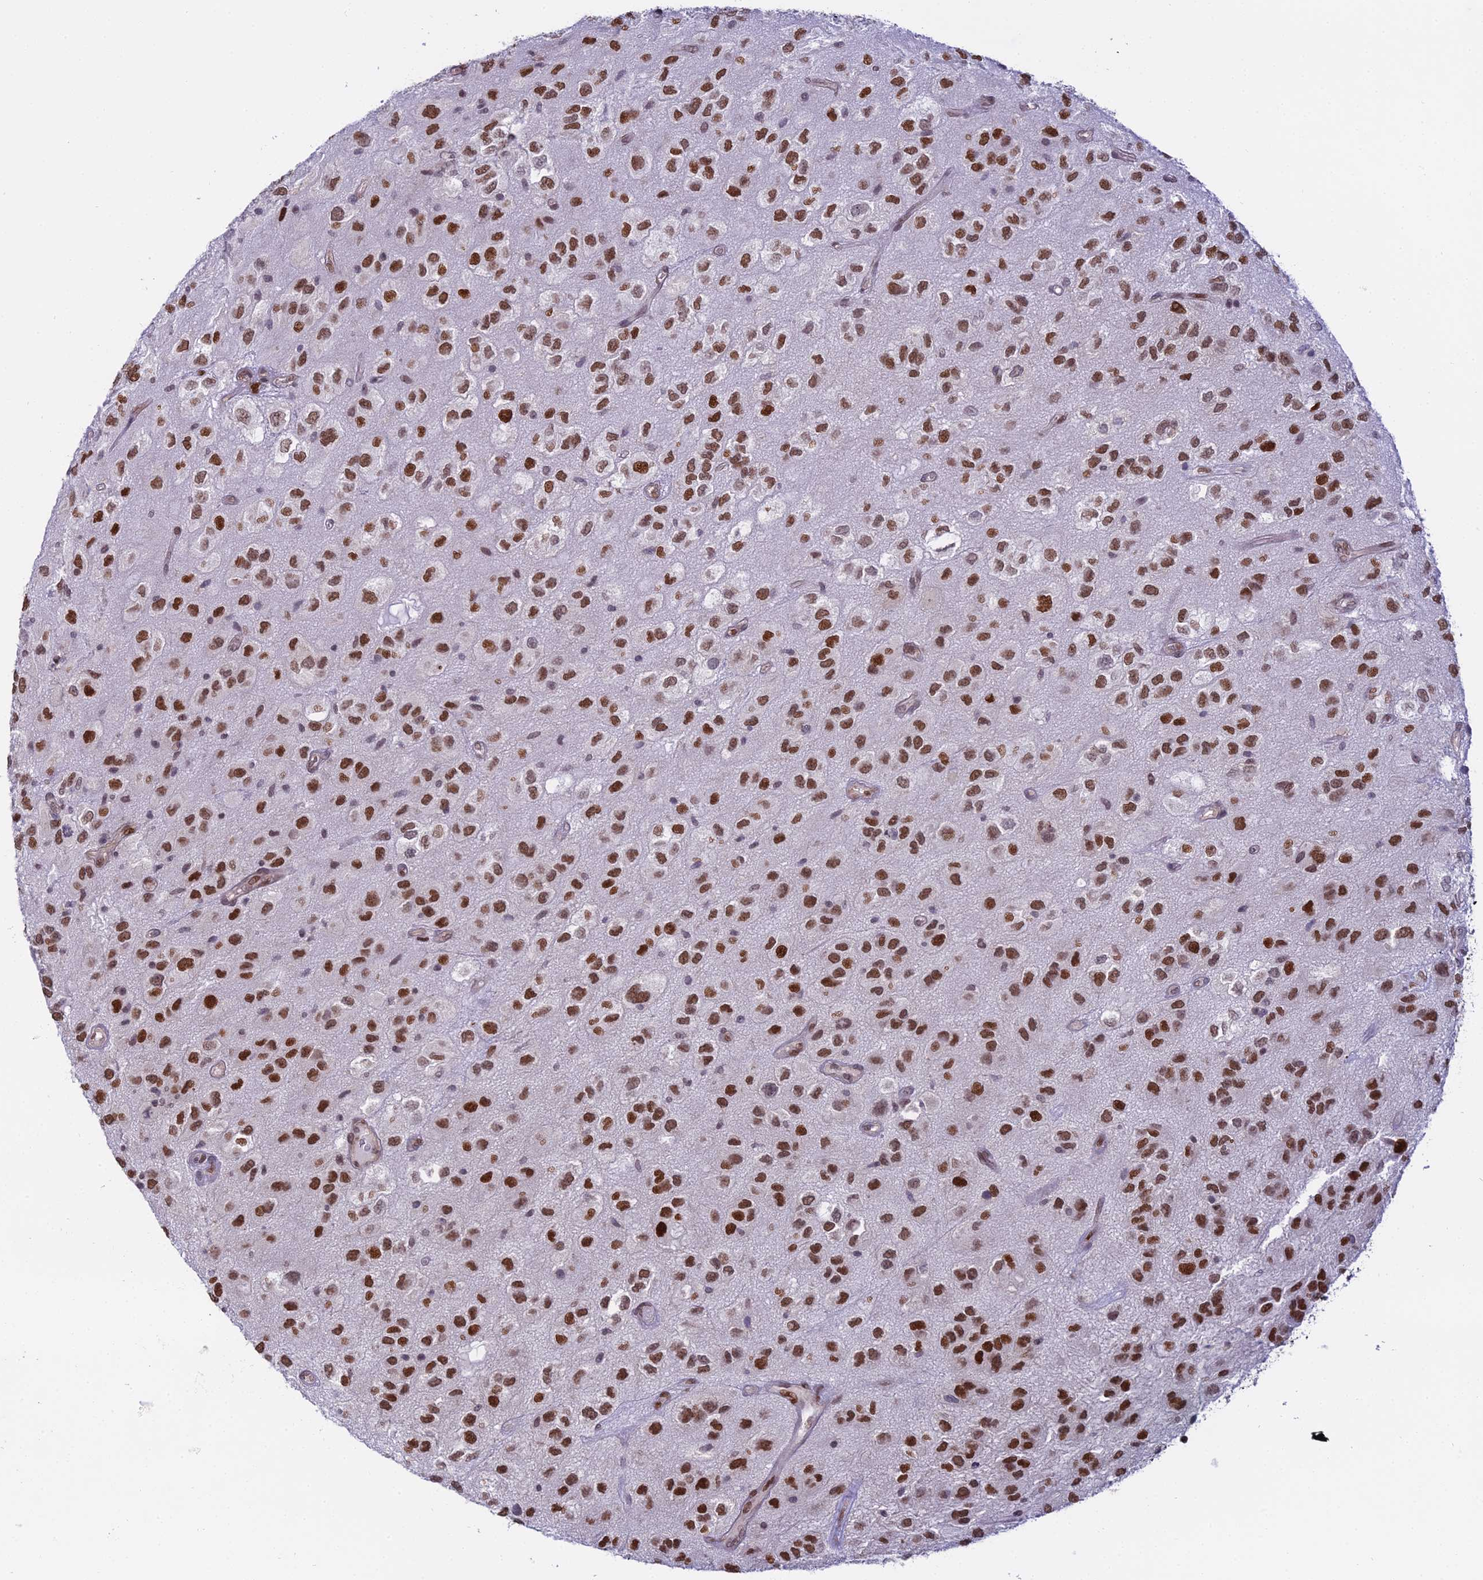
{"staining": {"intensity": "strong", "quantity": ">75%", "location": "nuclear"}, "tissue": "glioma", "cell_type": "Tumor cells", "image_type": "cancer", "snomed": [{"axis": "morphology", "description": "Glioma, malignant, Low grade"}, {"axis": "topography", "description": "Brain"}], "caption": "Immunohistochemical staining of human glioma displays strong nuclear protein positivity in about >75% of tumor cells.", "gene": "ZNF707", "patient": {"sex": "male", "age": 66}}